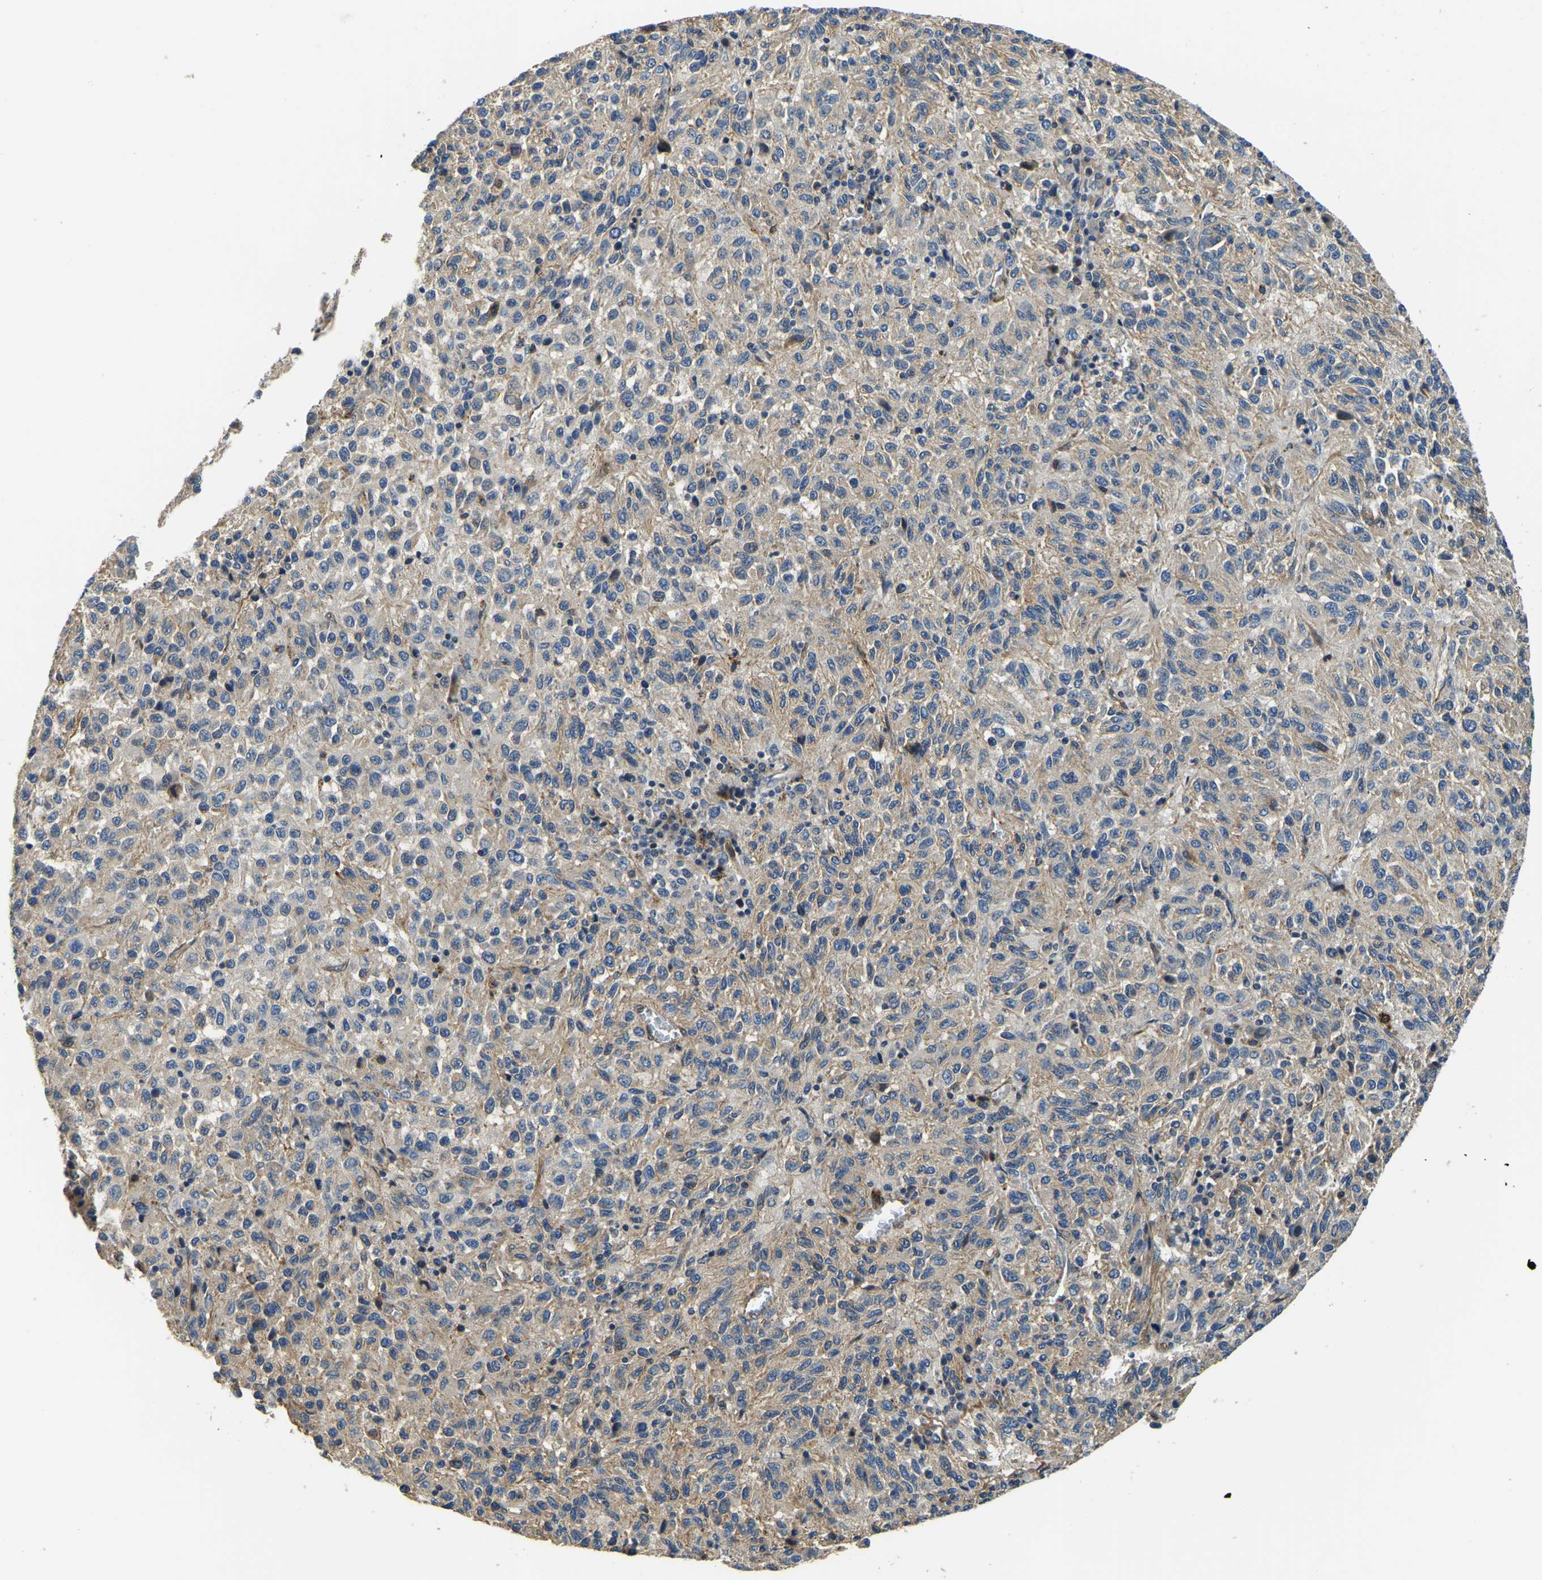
{"staining": {"intensity": "weak", "quantity": "<25%", "location": "cytoplasmic/membranous"}, "tissue": "melanoma", "cell_type": "Tumor cells", "image_type": "cancer", "snomed": [{"axis": "morphology", "description": "Malignant melanoma, Metastatic site"}, {"axis": "topography", "description": "Lung"}], "caption": "A histopathology image of human melanoma is negative for staining in tumor cells.", "gene": "RNF39", "patient": {"sex": "male", "age": 64}}